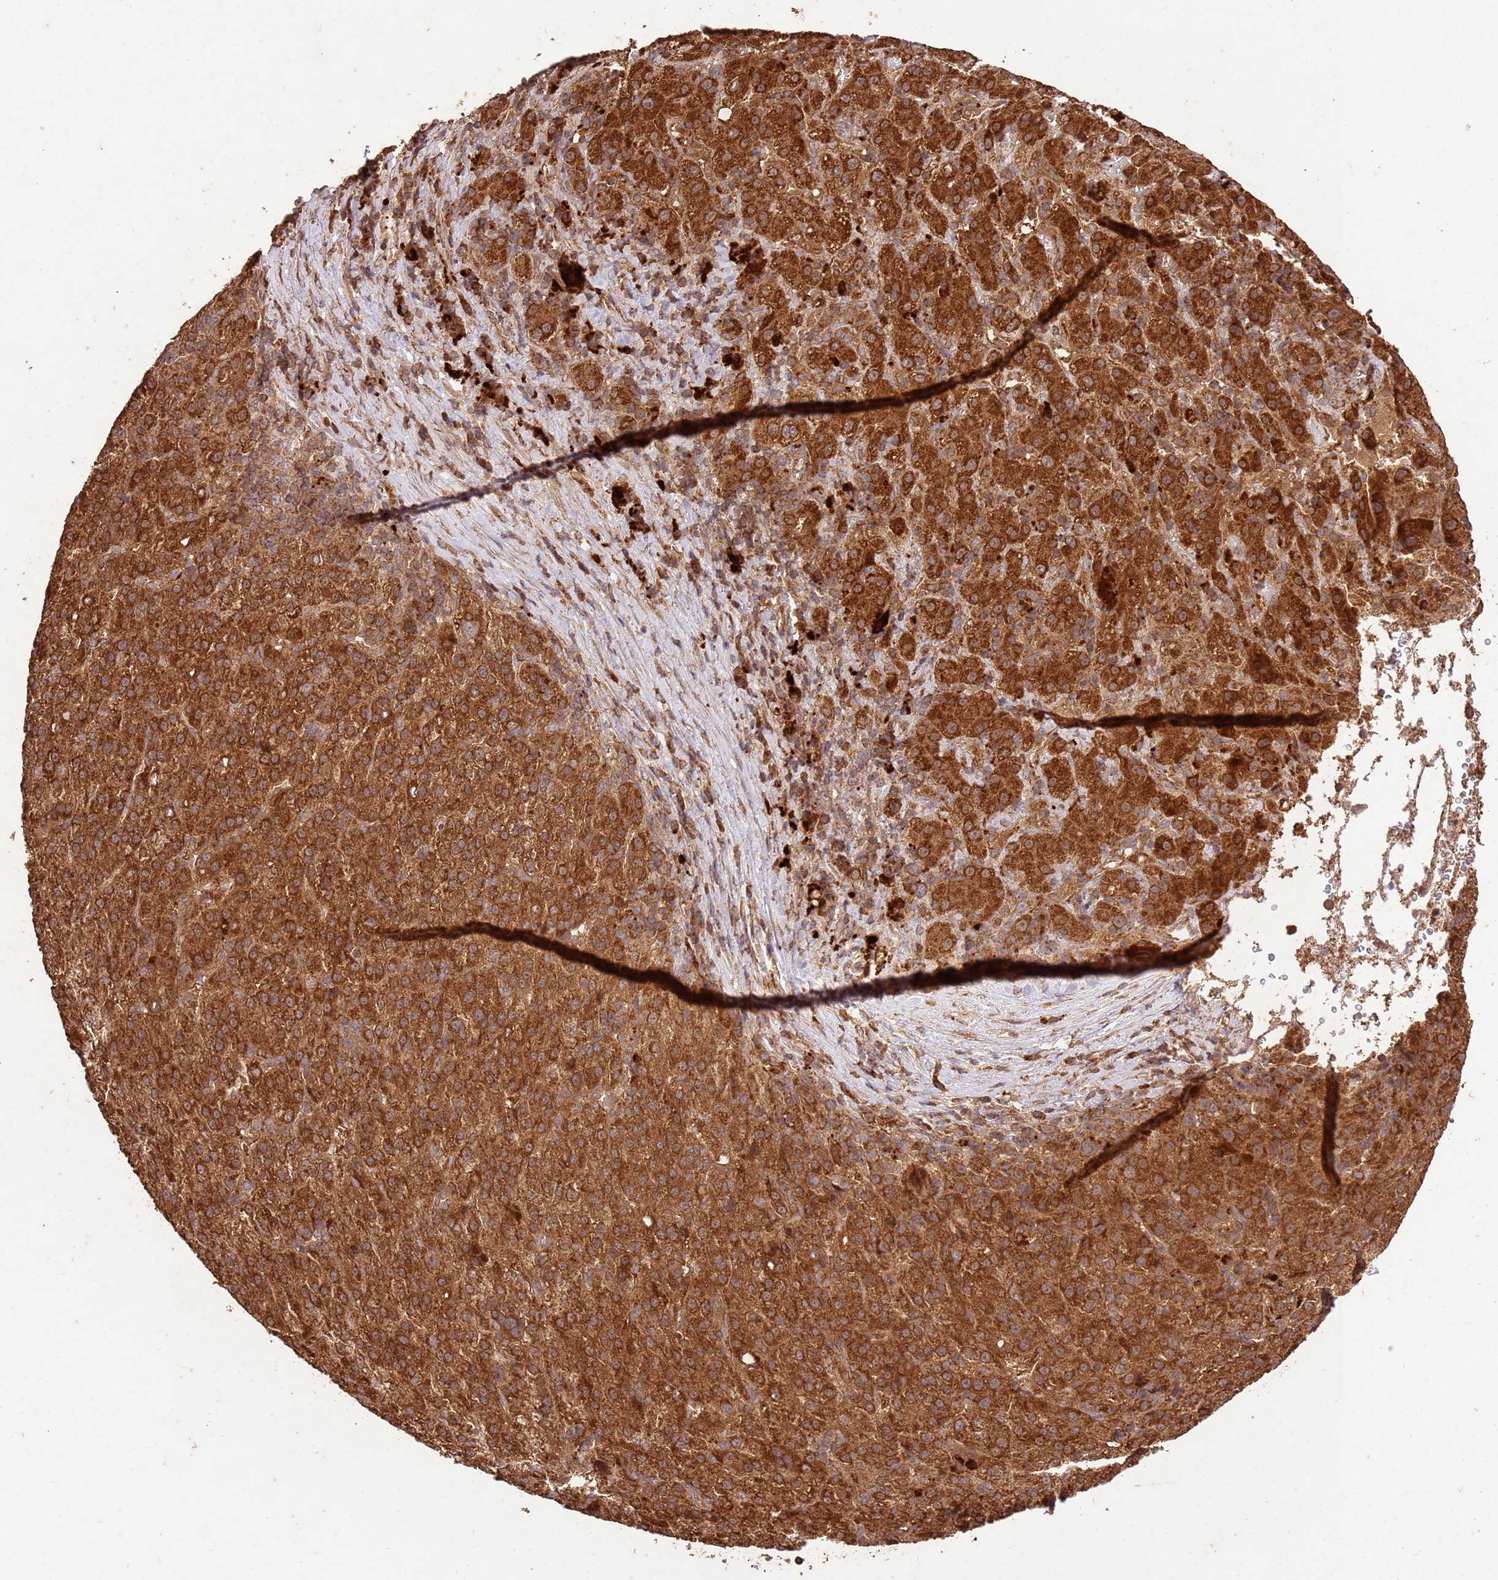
{"staining": {"intensity": "strong", "quantity": ">75%", "location": "cytoplasmic/membranous"}, "tissue": "liver cancer", "cell_type": "Tumor cells", "image_type": "cancer", "snomed": [{"axis": "morphology", "description": "Carcinoma, Hepatocellular, NOS"}, {"axis": "topography", "description": "Liver"}], "caption": "IHC (DAB (3,3'-diaminobenzidine)) staining of human liver cancer (hepatocellular carcinoma) displays strong cytoplasmic/membranous protein staining in approximately >75% of tumor cells.", "gene": "LRRC28", "patient": {"sex": "female", "age": 58}}